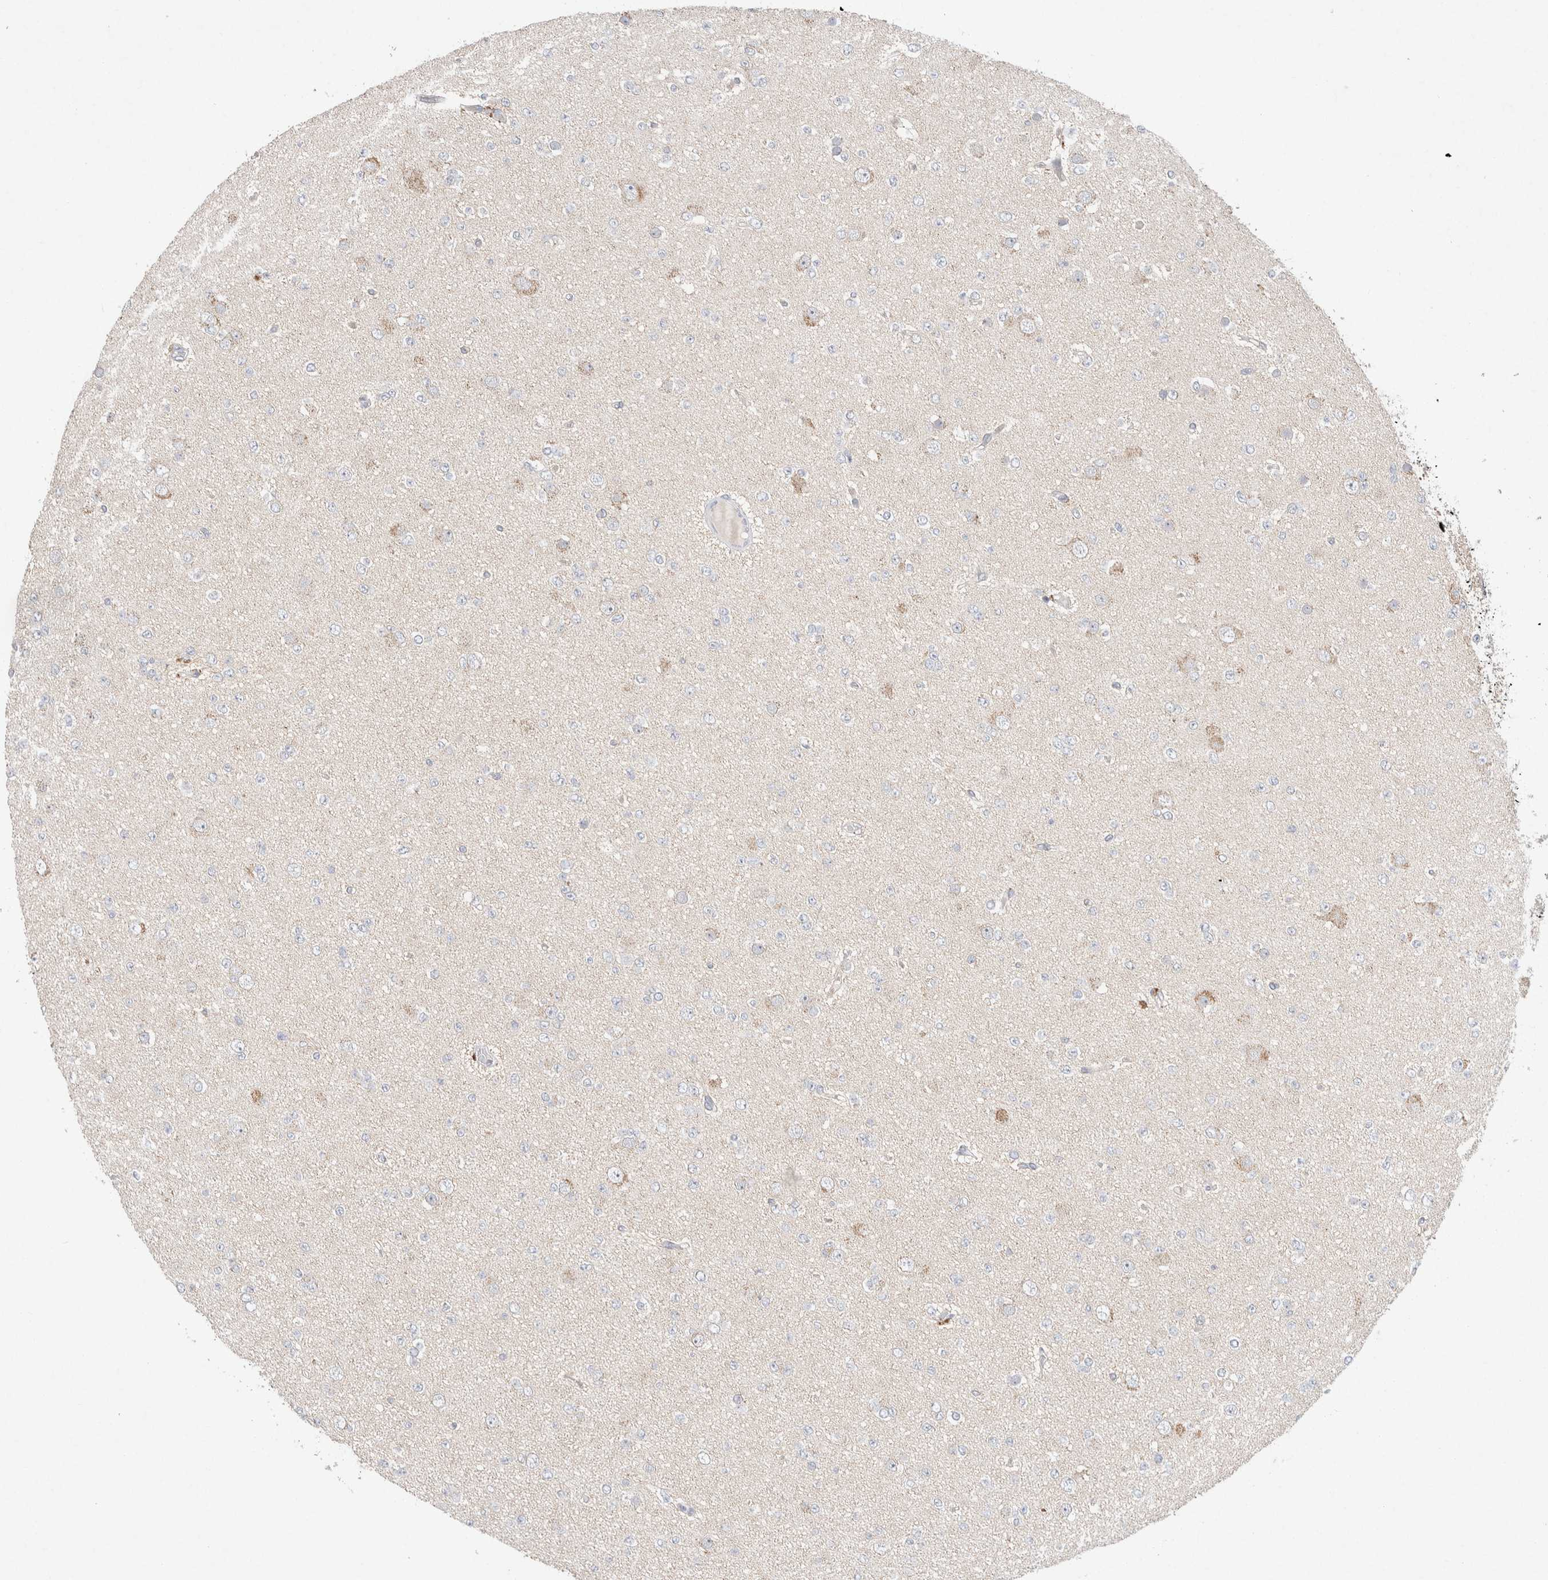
{"staining": {"intensity": "negative", "quantity": "none", "location": "none"}, "tissue": "glioma", "cell_type": "Tumor cells", "image_type": "cancer", "snomed": [{"axis": "morphology", "description": "Glioma, malignant, Low grade"}, {"axis": "topography", "description": "Brain"}], "caption": "Micrograph shows no protein expression in tumor cells of low-grade glioma (malignant) tissue. (Immunohistochemistry, brightfield microscopy, high magnification).", "gene": "CMTM4", "patient": {"sex": "female", "age": 22}}